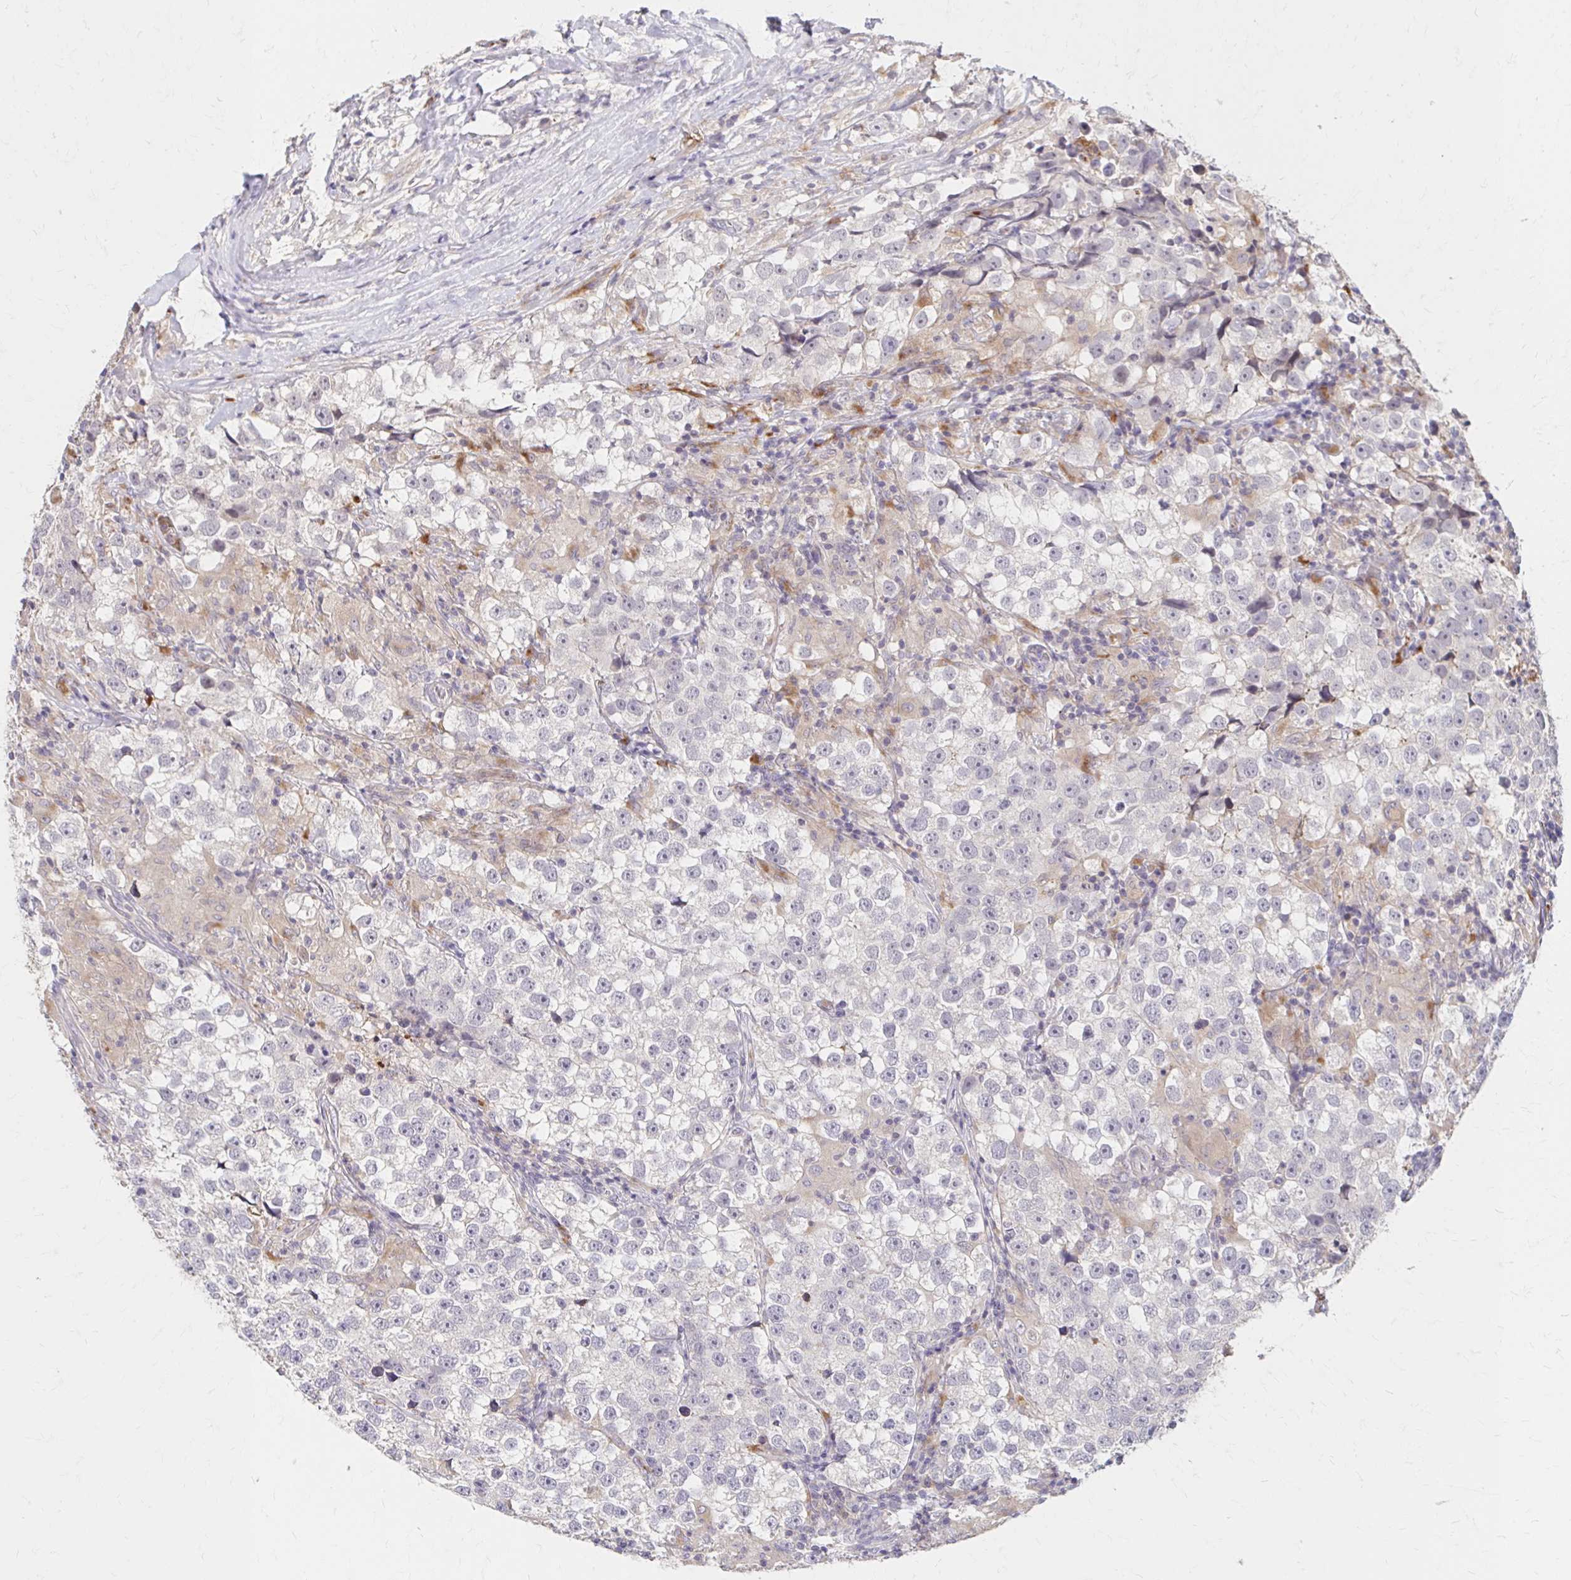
{"staining": {"intensity": "negative", "quantity": "none", "location": "none"}, "tissue": "testis cancer", "cell_type": "Tumor cells", "image_type": "cancer", "snomed": [{"axis": "morphology", "description": "Seminoma, NOS"}, {"axis": "topography", "description": "Testis"}], "caption": "High magnification brightfield microscopy of testis seminoma stained with DAB (3,3'-diaminobenzidine) (brown) and counterstained with hematoxylin (blue): tumor cells show no significant expression. (DAB (3,3'-diaminobenzidine) immunohistochemistry visualized using brightfield microscopy, high magnification).", "gene": "HMGCS2", "patient": {"sex": "male", "age": 46}}